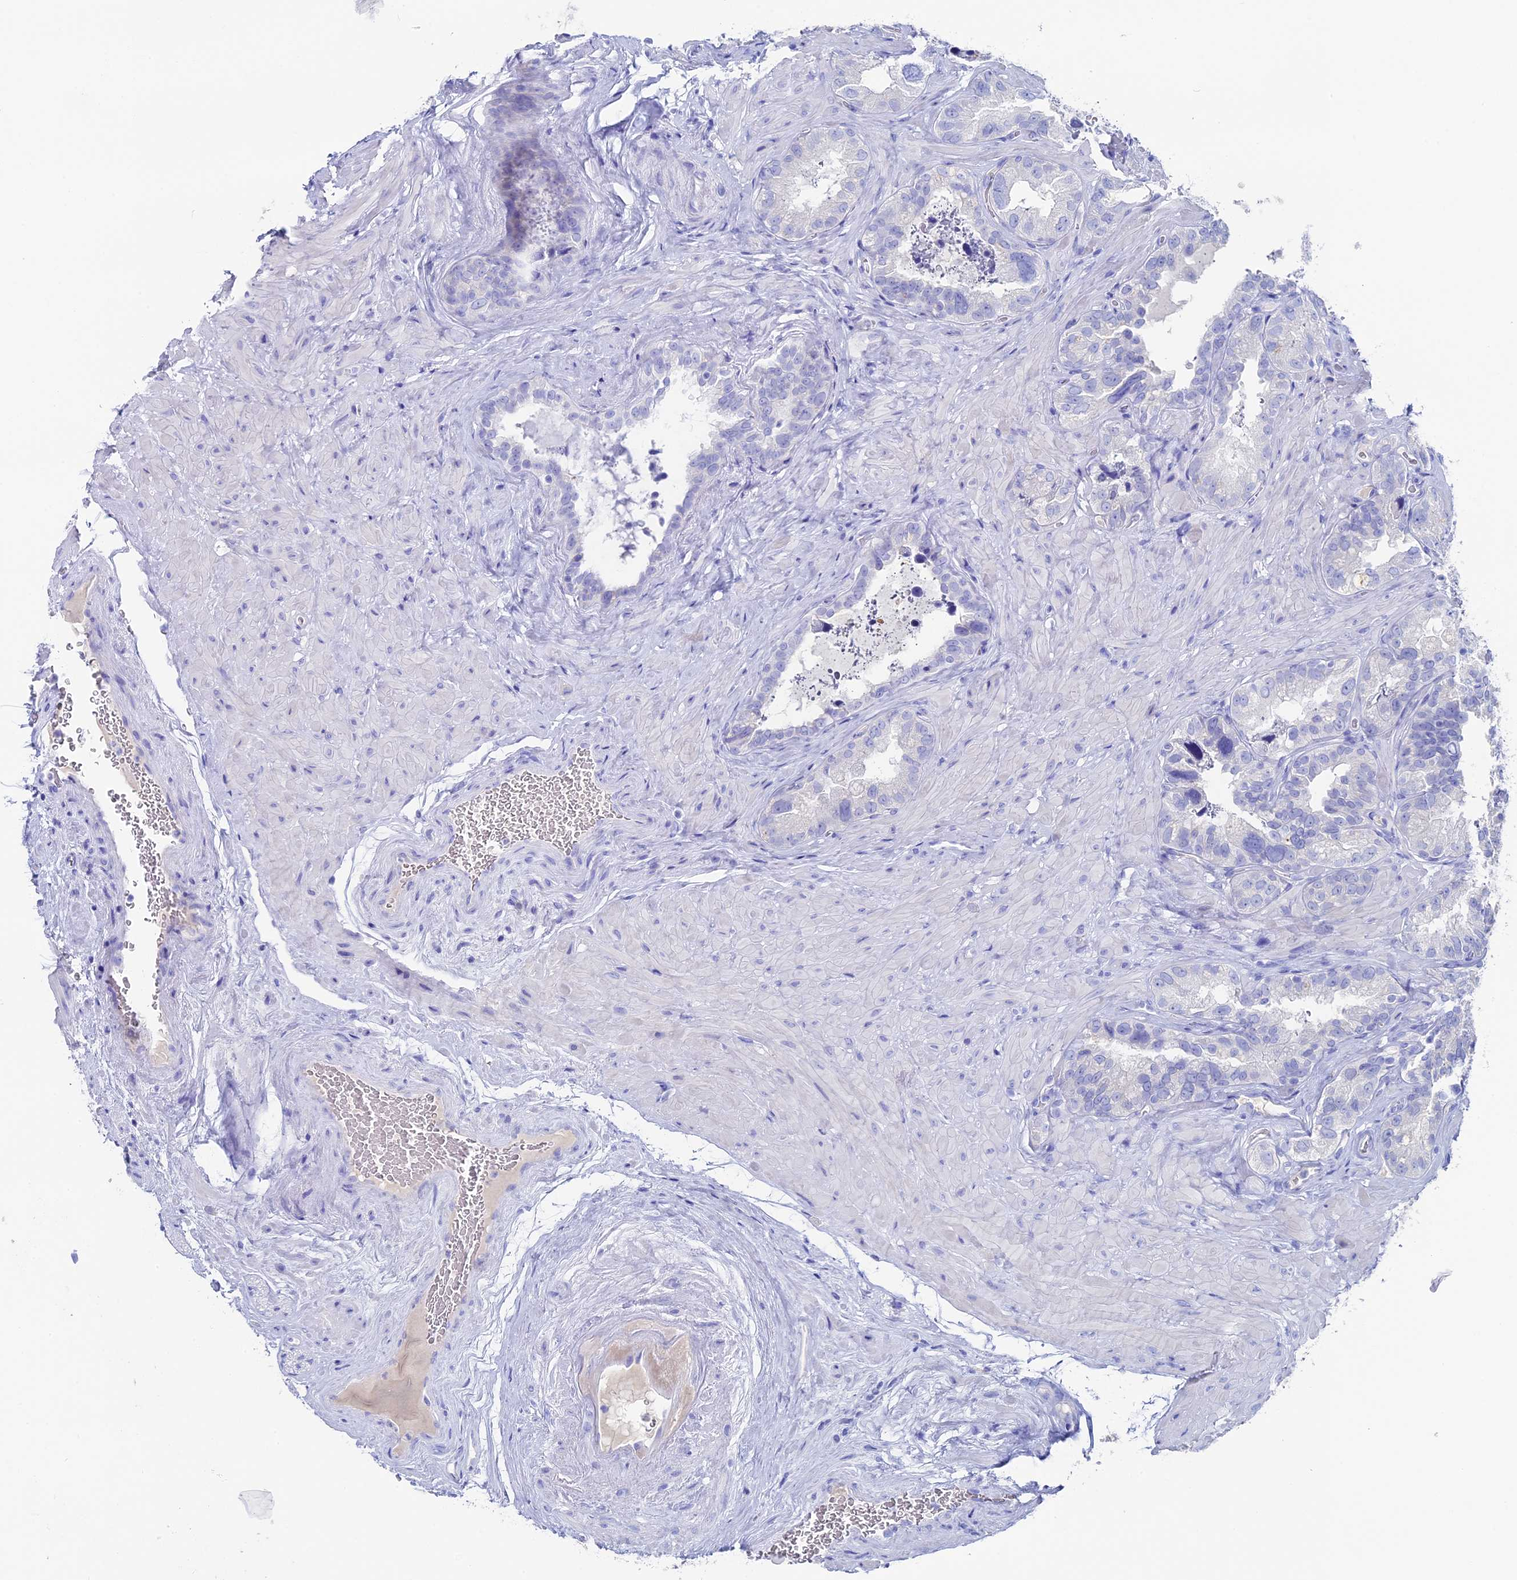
{"staining": {"intensity": "negative", "quantity": "none", "location": "none"}, "tissue": "seminal vesicle", "cell_type": "Glandular cells", "image_type": "normal", "snomed": [{"axis": "morphology", "description": "Normal tissue, NOS"}, {"axis": "topography", "description": "Seminal veicle"}, {"axis": "topography", "description": "Peripheral nerve tissue"}], "caption": "The micrograph demonstrates no staining of glandular cells in normal seminal vesicle.", "gene": "UNC119", "patient": {"sex": "male", "age": 67}}